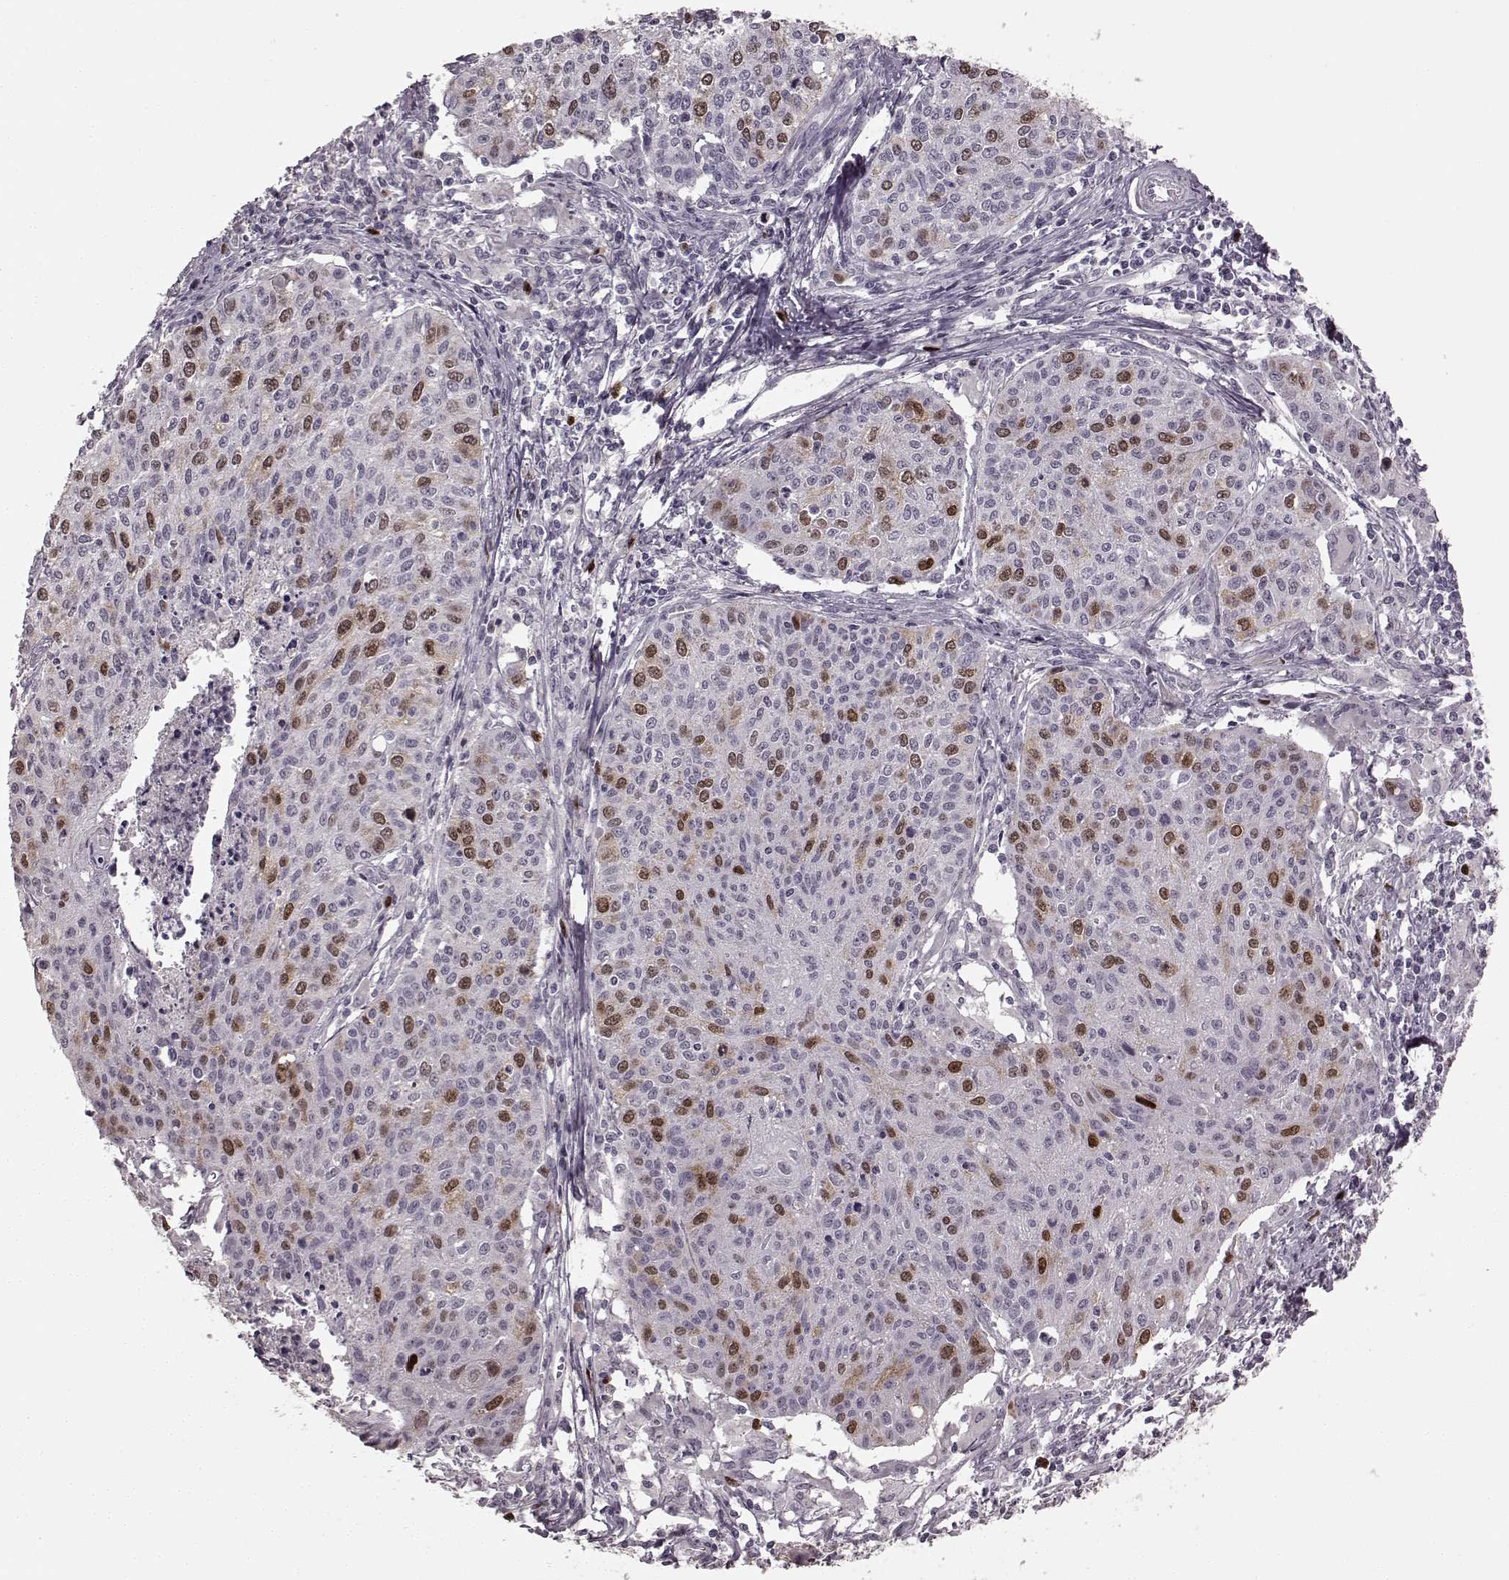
{"staining": {"intensity": "moderate", "quantity": "25%-75%", "location": "nuclear"}, "tissue": "cervical cancer", "cell_type": "Tumor cells", "image_type": "cancer", "snomed": [{"axis": "morphology", "description": "Squamous cell carcinoma, NOS"}, {"axis": "topography", "description": "Cervix"}], "caption": "This micrograph reveals cervical squamous cell carcinoma stained with IHC to label a protein in brown. The nuclear of tumor cells show moderate positivity for the protein. Nuclei are counter-stained blue.", "gene": "CCNA2", "patient": {"sex": "female", "age": 38}}